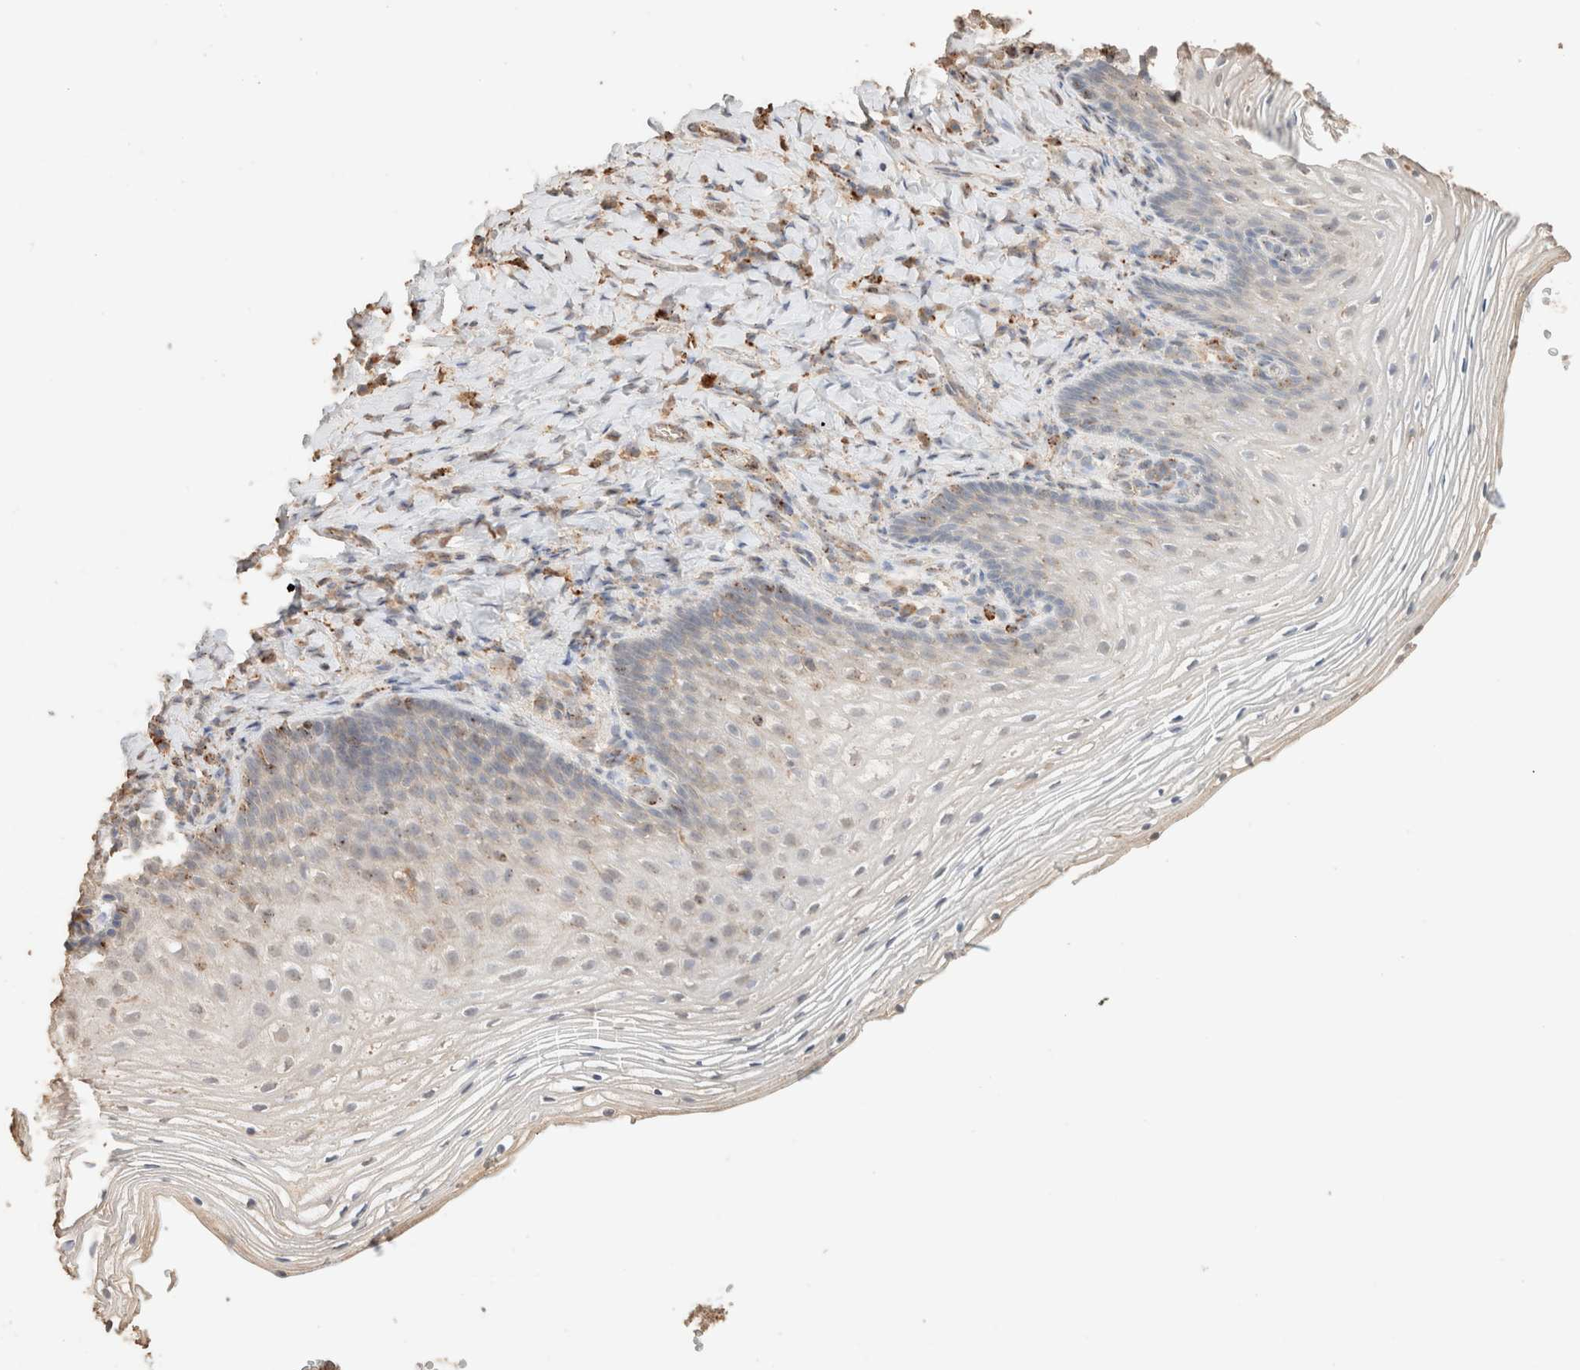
{"staining": {"intensity": "weak", "quantity": "<25%", "location": "cytoplasmic/membranous"}, "tissue": "vagina", "cell_type": "Squamous epithelial cells", "image_type": "normal", "snomed": [{"axis": "morphology", "description": "Normal tissue, NOS"}, {"axis": "topography", "description": "Vagina"}], "caption": "Immunohistochemical staining of normal human vagina demonstrates no significant expression in squamous epithelial cells.", "gene": "CTSC", "patient": {"sex": "female", "age": 60}}